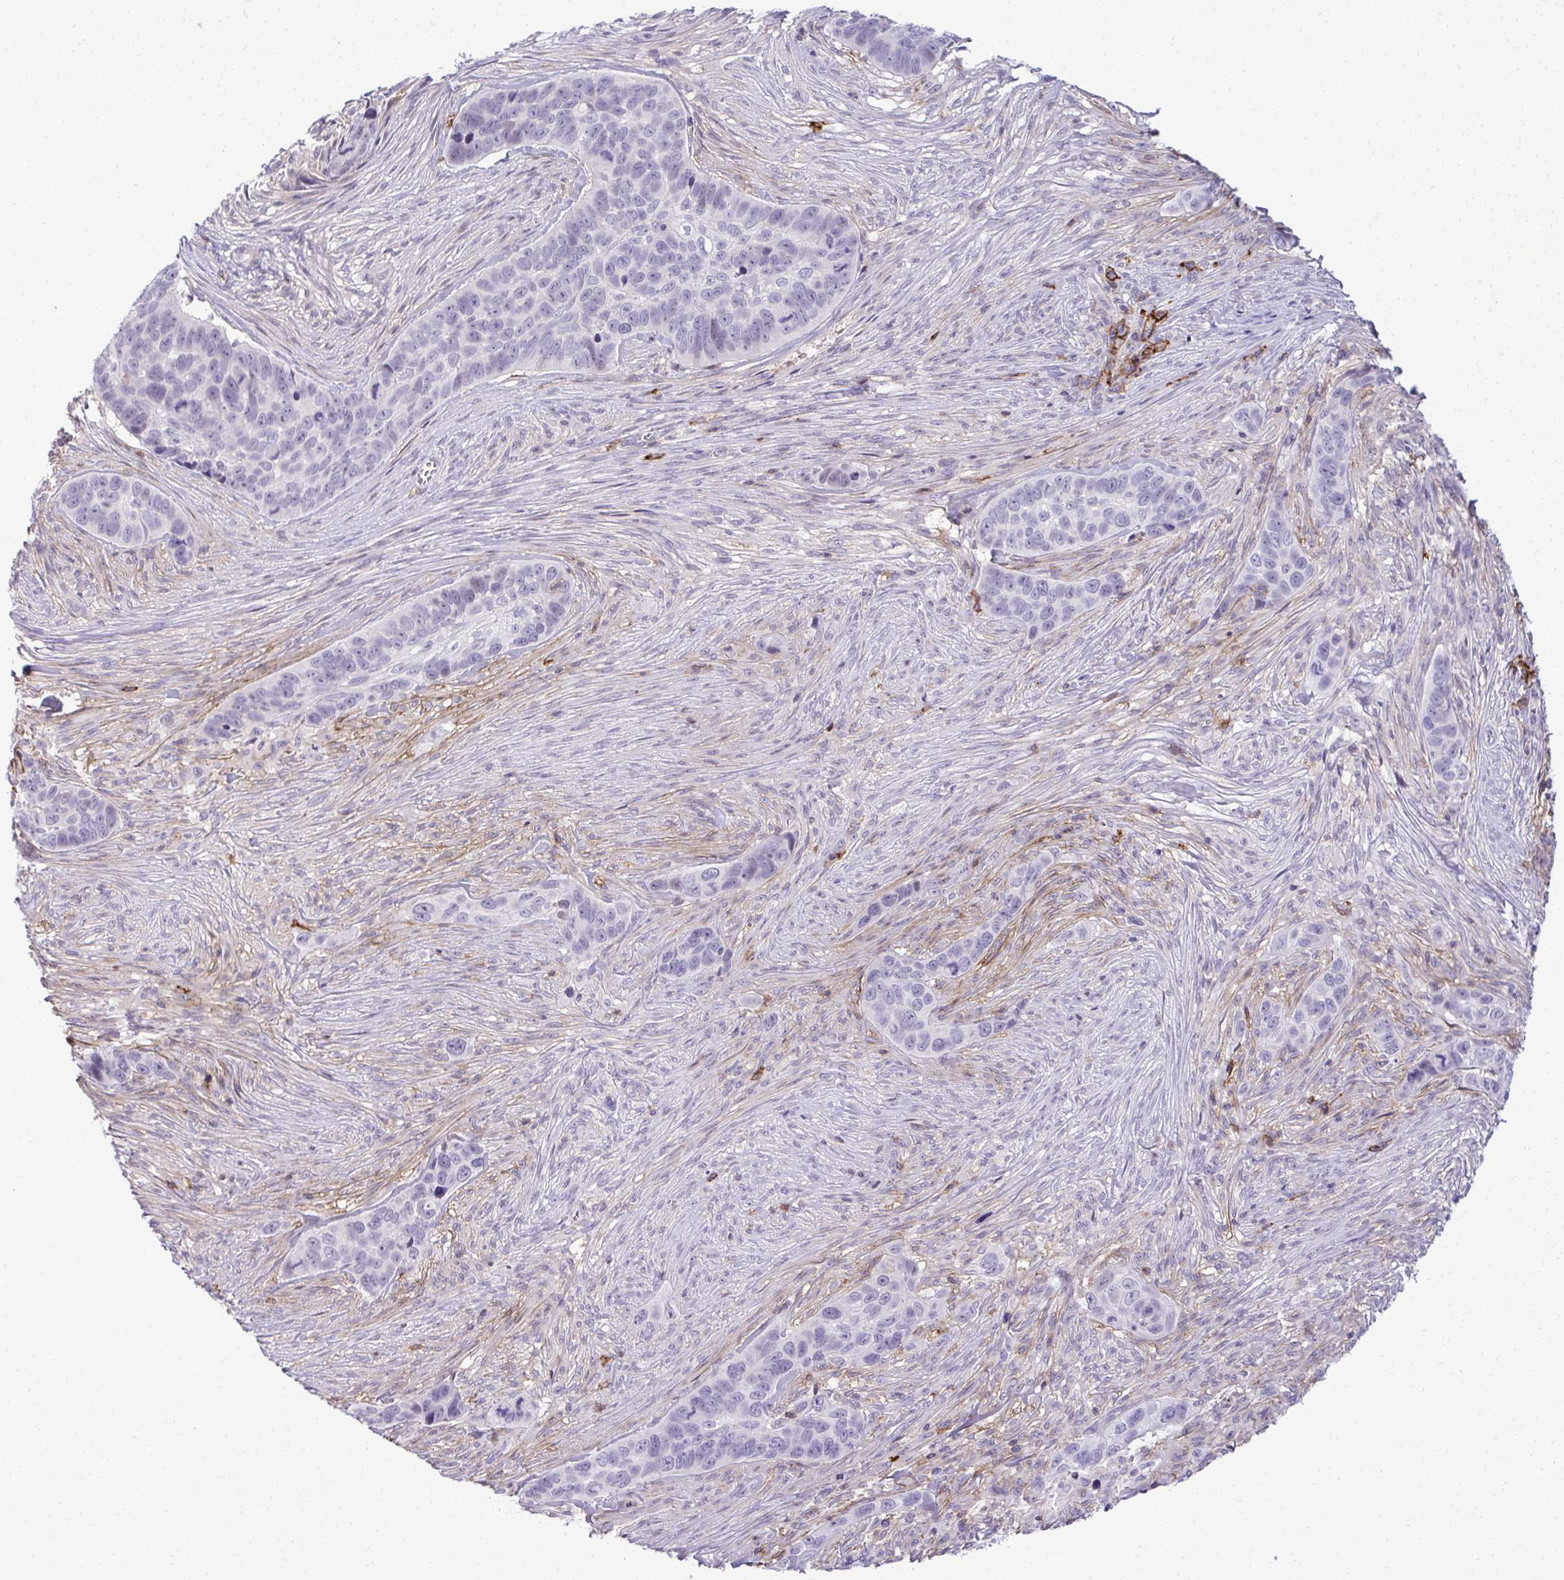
{"staining": {"intensity": "negative", "quantity": "none", "location": "none"}, "tissue": "skin cancer", "cell_type": "Tumor cells", "image_type": "cancer", "snomed": [{"axis": "morphology", "description": "Basal cell carcinoma"}, {"axis": "topography", "description": "Skin"}], "caption": "Tumor cells are negative for brown protein staining in skin basal cell carcinoma.", "gene": "PITPNM3", "patient": {"sex": "female", "age": 82}}